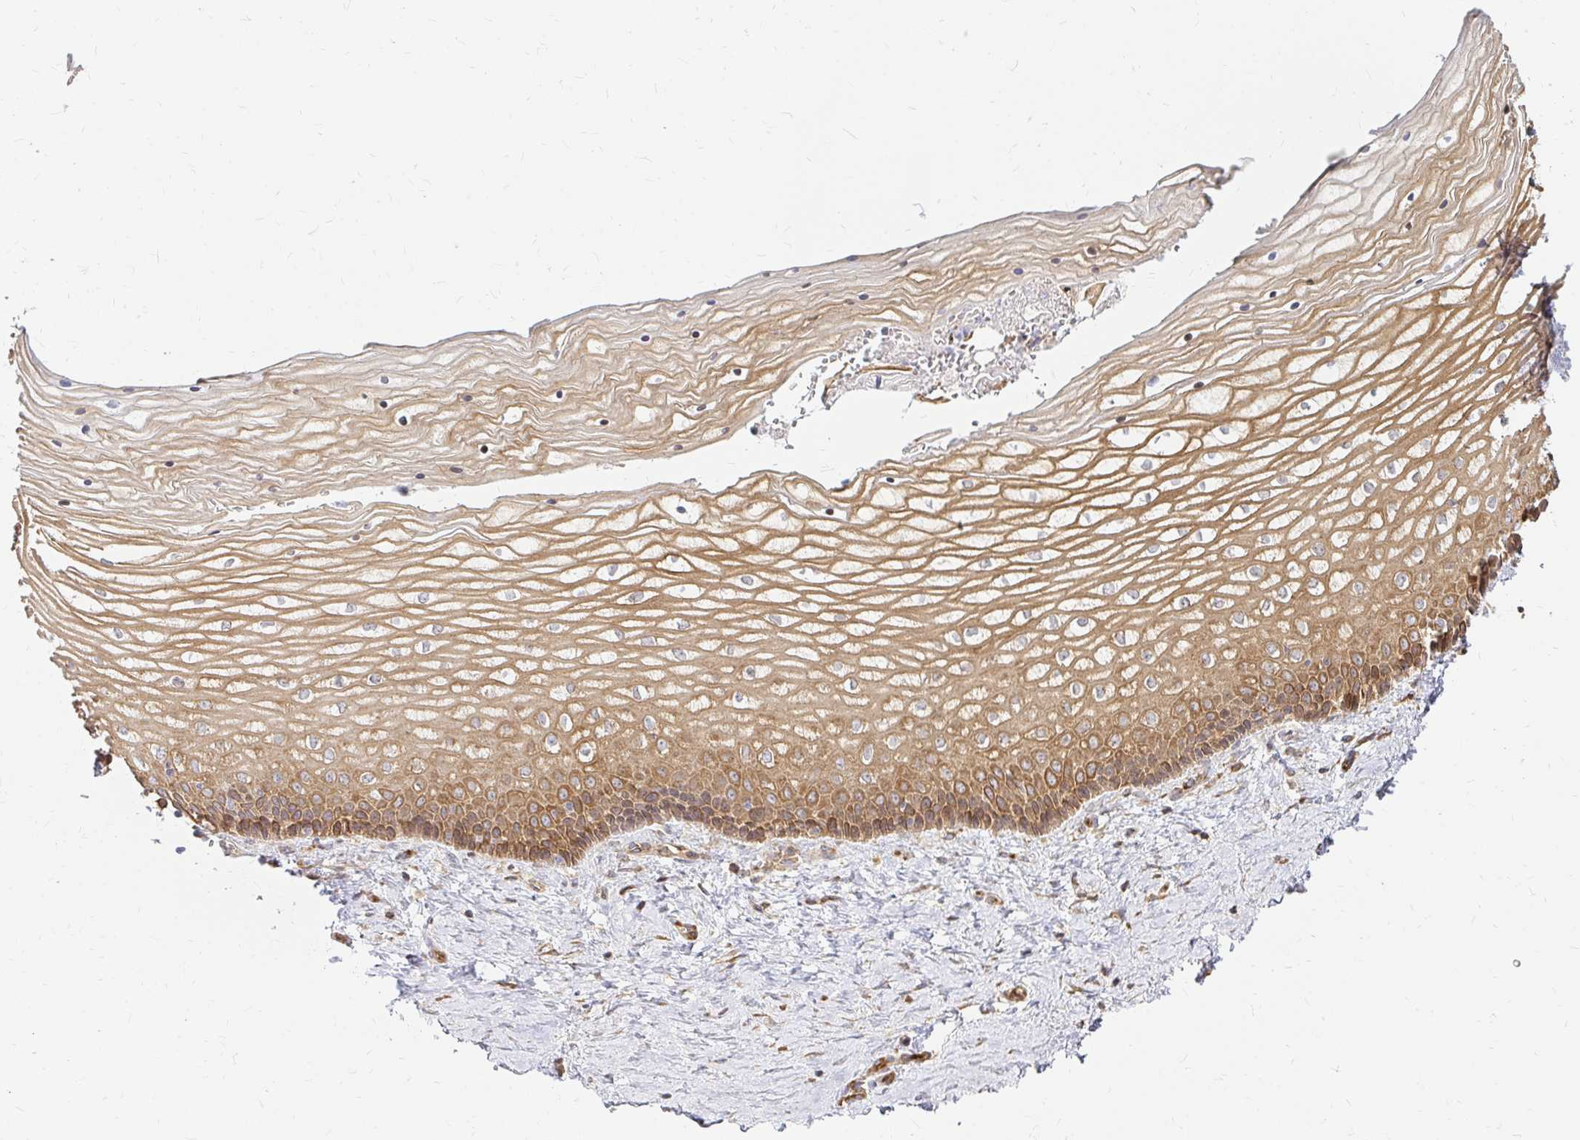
{"staining": {"intensity": "strong", "quantity": "25%-75%", "location": "cytoplasmic/membranous"}, "tissue": "vagina", "cell_type": "Squamous epithelial cells", "image_type": "normal", "snomed": [{"axis": "morphology", "description": "Normal tissue, NOS"}, {"axis": "topography", "description": "Vagina"}], "caption": "Immunohistochemistry micrograph of normal vagina: human vagina stained using immunohistochemistry (IHC) displays high levels of strong protein expression localized specifically in the cytoplasmic/membranous of squamous epithelial cells, appearing as a cytoplasmic/membranous brown color.", "gene": "CAST", "patient": {"sex": "female", "age": 45}}